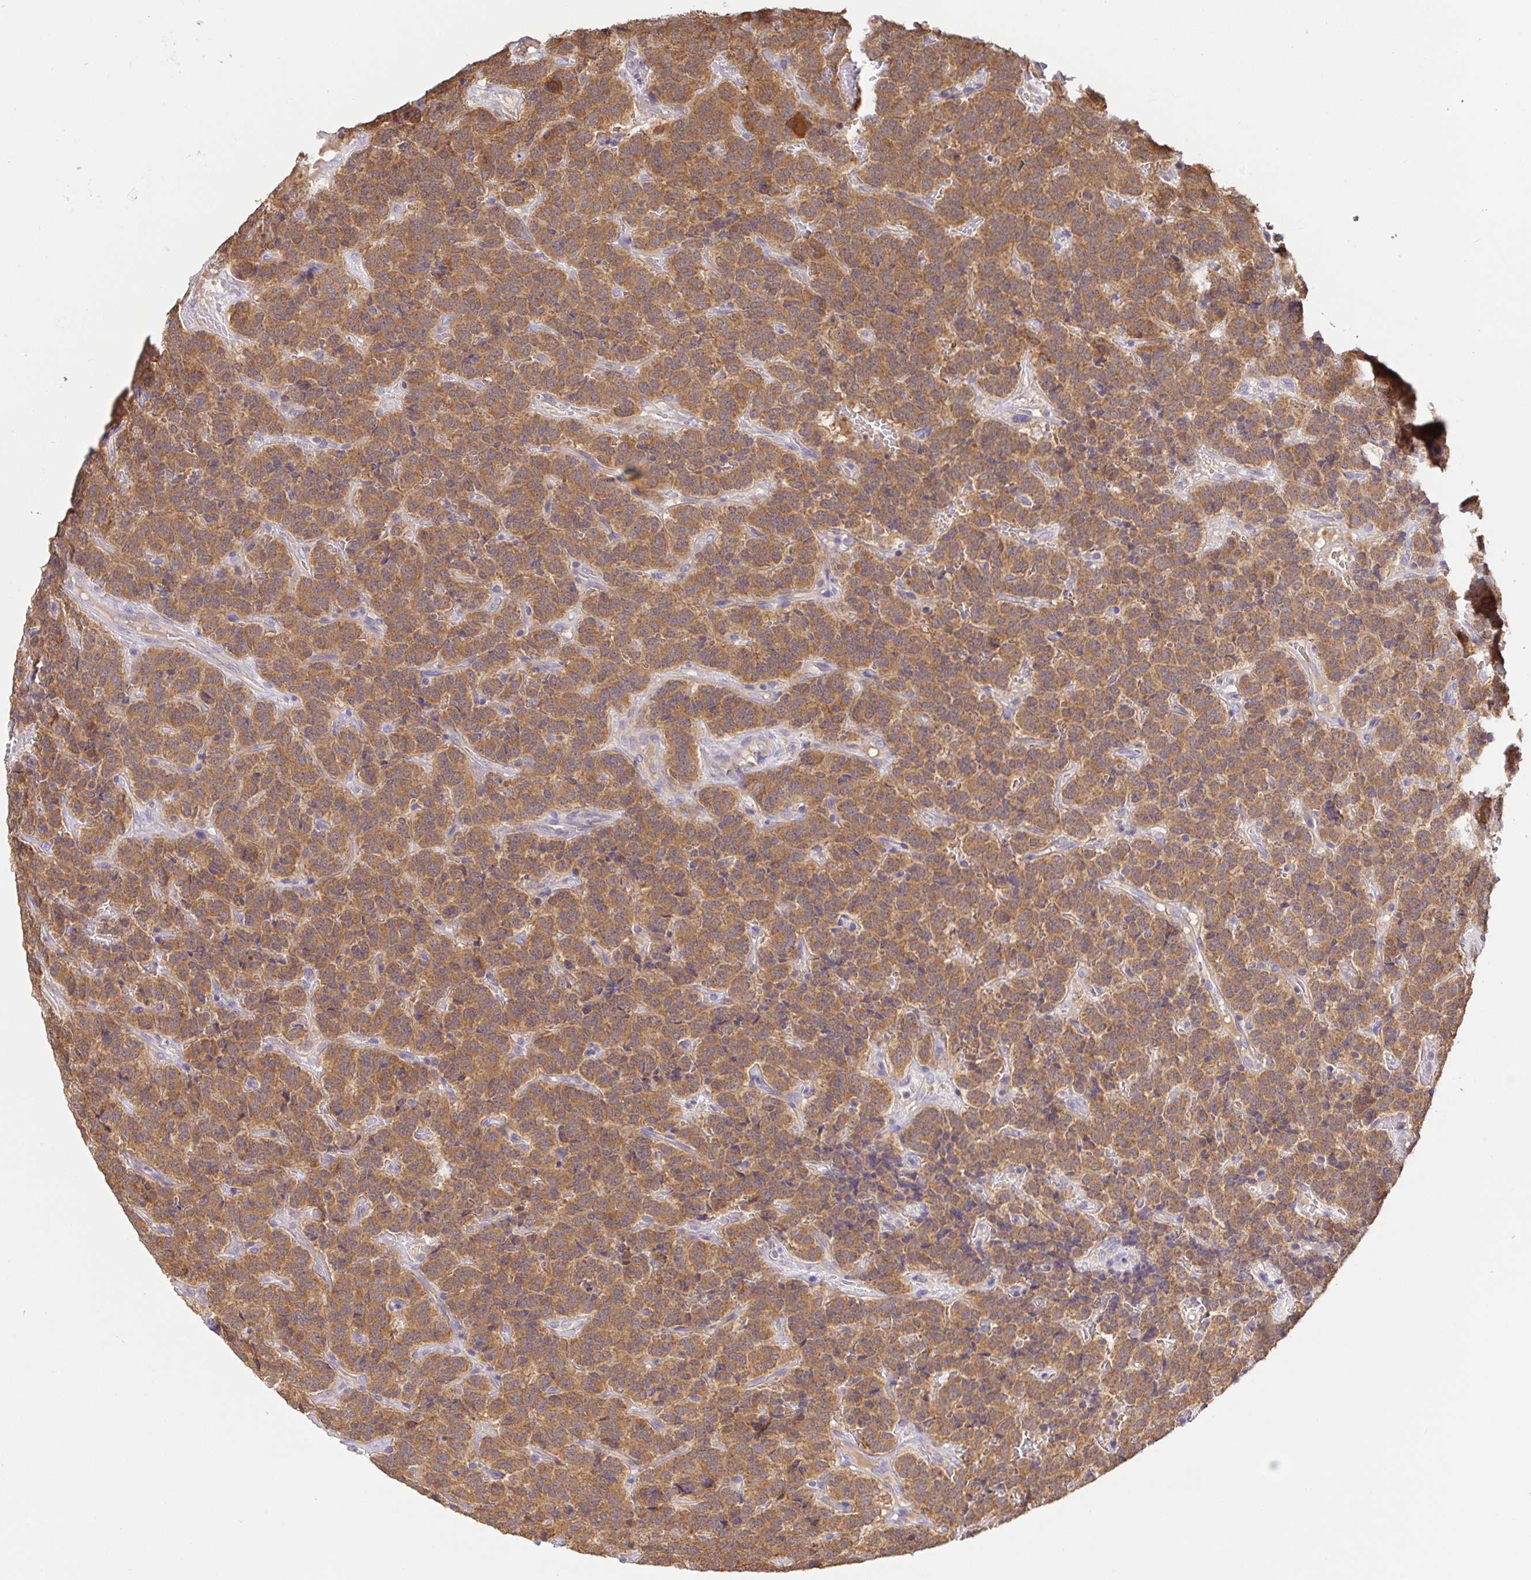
{"staining": {"intensity": "moderate", "quantity": ">75%", "location": "cytoplasmic/membranous"}, "tissue": "carcinoid", "cell_type": "Tumor cells", "image_type": "cancer", "snomed": [{"axis": "morphology", "description": "Carcinoid, malignant, NOS"}, {"axis": "topography", "description": "Pancreas"}], "caption": "Immunohistochemical staining of human carcinoid reveals medium levels of moderate cytoplasmic/membranous protein staining in about >75% of tumor cells.", "gene": "HAGH", "patient": {"sex": "male", "age": 36}}